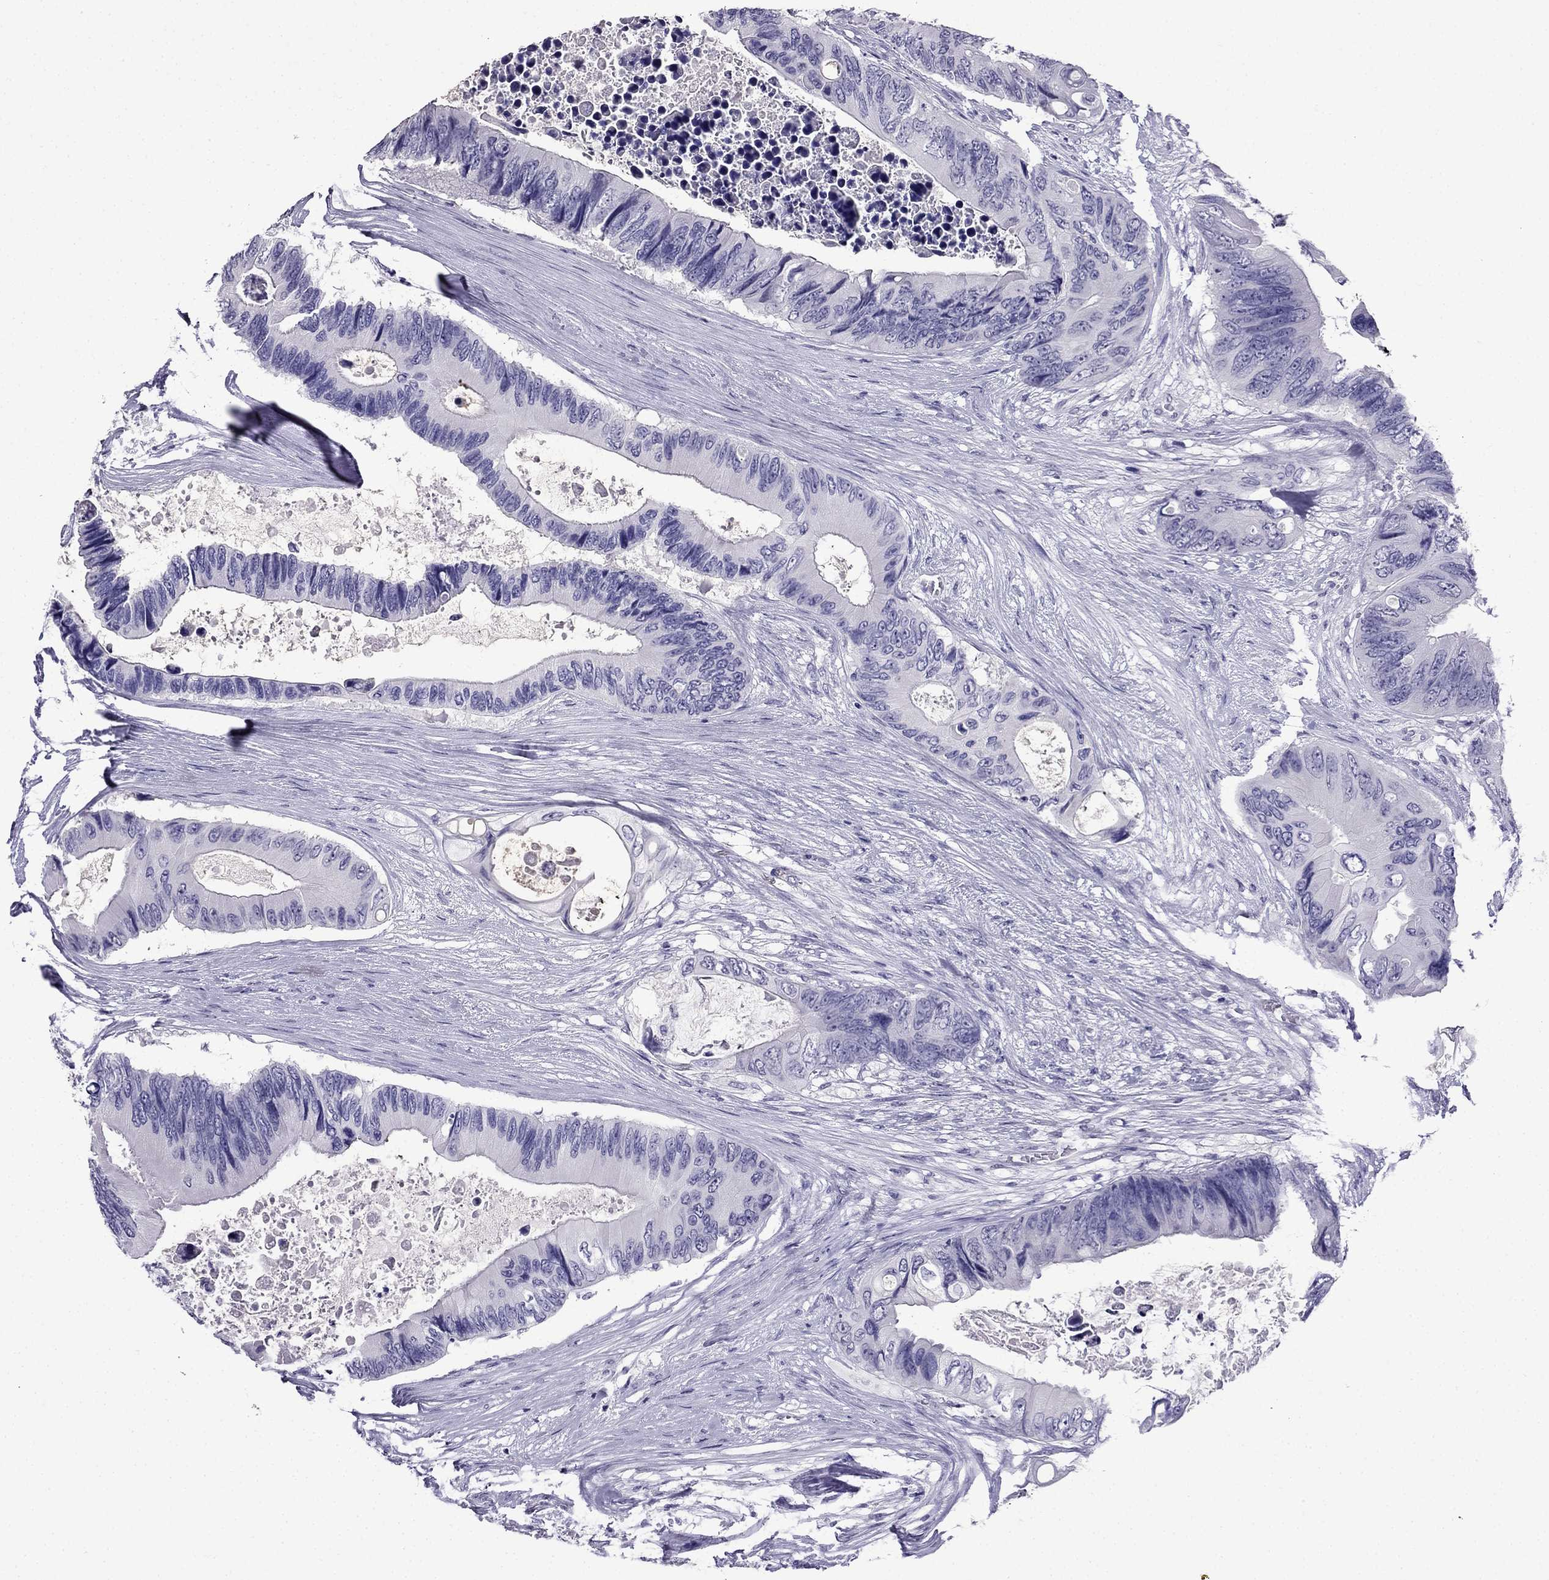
{"staining": {"intensity": "negative", "quantity": "none", "location": "none"}, "tissue": "colorectal cancer", "cell_type": "Tumor cells", "image_type": "cancer", "snomed": [{"axis": "morphology", "description": "Adenocarcinoma, NOS"}, {"axis": "topography", "description": "Rectum"}], "caption": "Tumor cells are negative for protein expression in human colorectal cancer.", "gene": "CDHR4", "patient": {"sex": "male", "age": 63}}